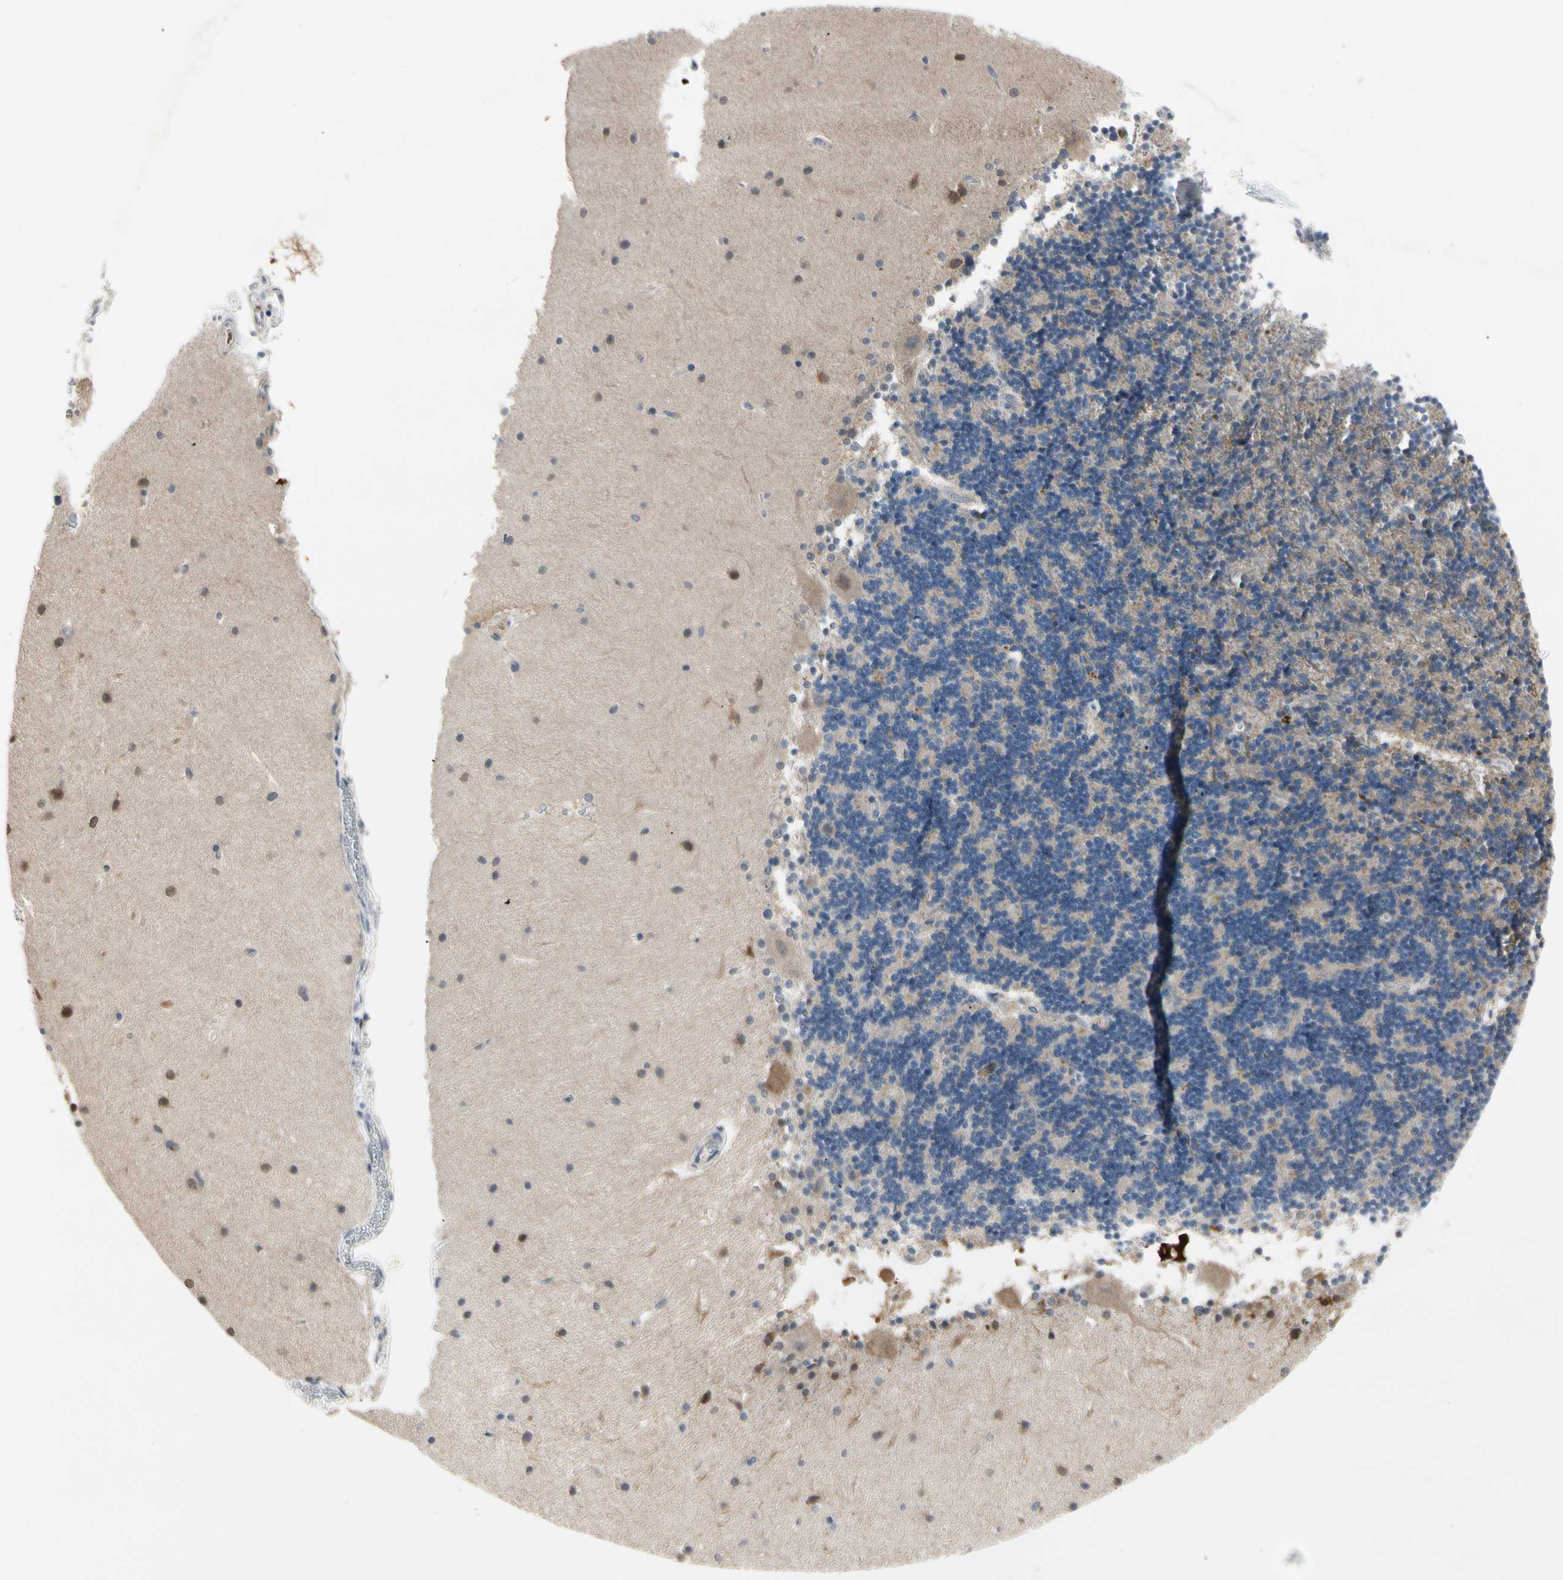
{"staining": {"intensity": "negative", "quantity": "none", "location": "none"}, "tissue": "cerebellum", "cell_type": "Cells in granular layer", "image_type": "normal", "snomed": [{"axis": "morphology", "description": "Normal tissue, NOS"}, {"axis": "topography", "description": "Cerebellum"}], "caption": "Cells in granular layer show no significant protein expression in unremarkable cerebellum.", "gene": "EVC", "patient": {"sex": "female", "age": 54}}